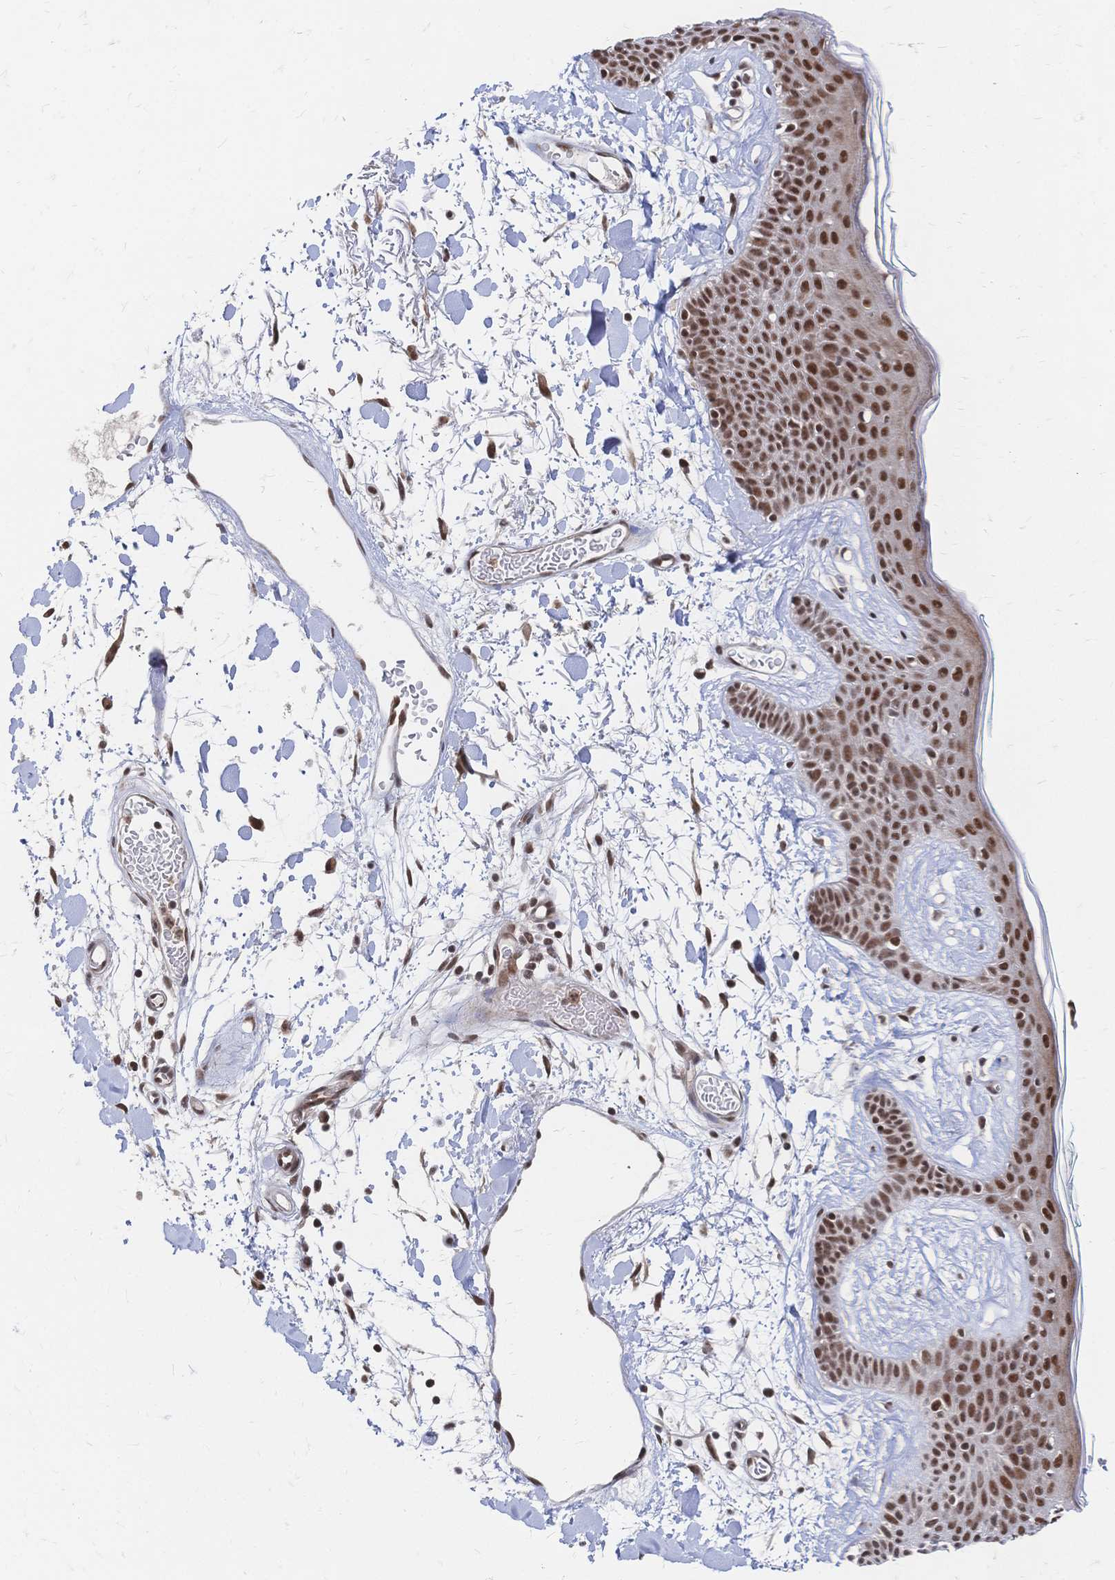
{"staining": {"intensity": "strong", "quantity": ">75%", "location": "cytoplasmic/membranous,nuclear"}, "tissue": "skin", "cell_type": "Fibroblasts", "image_type": "normal", "snomed": [{"axis": "morphology", "description": "Normal tissue, NOS"}, {"axis": "topography", "description": "Skin"}], "caption": "Immunohistochemistry (IHC) image of benign skin: skin stained using immunohistochemistry shows high levels of strong protein expression localized specifically in the cytoplasmic/membranous,nuclear of fibroblasts, appearing as a cytoplasmic/membranous,nuclear brown color.", "gene": "NELFA", "patient": {"sex": "male", "age": 79}}